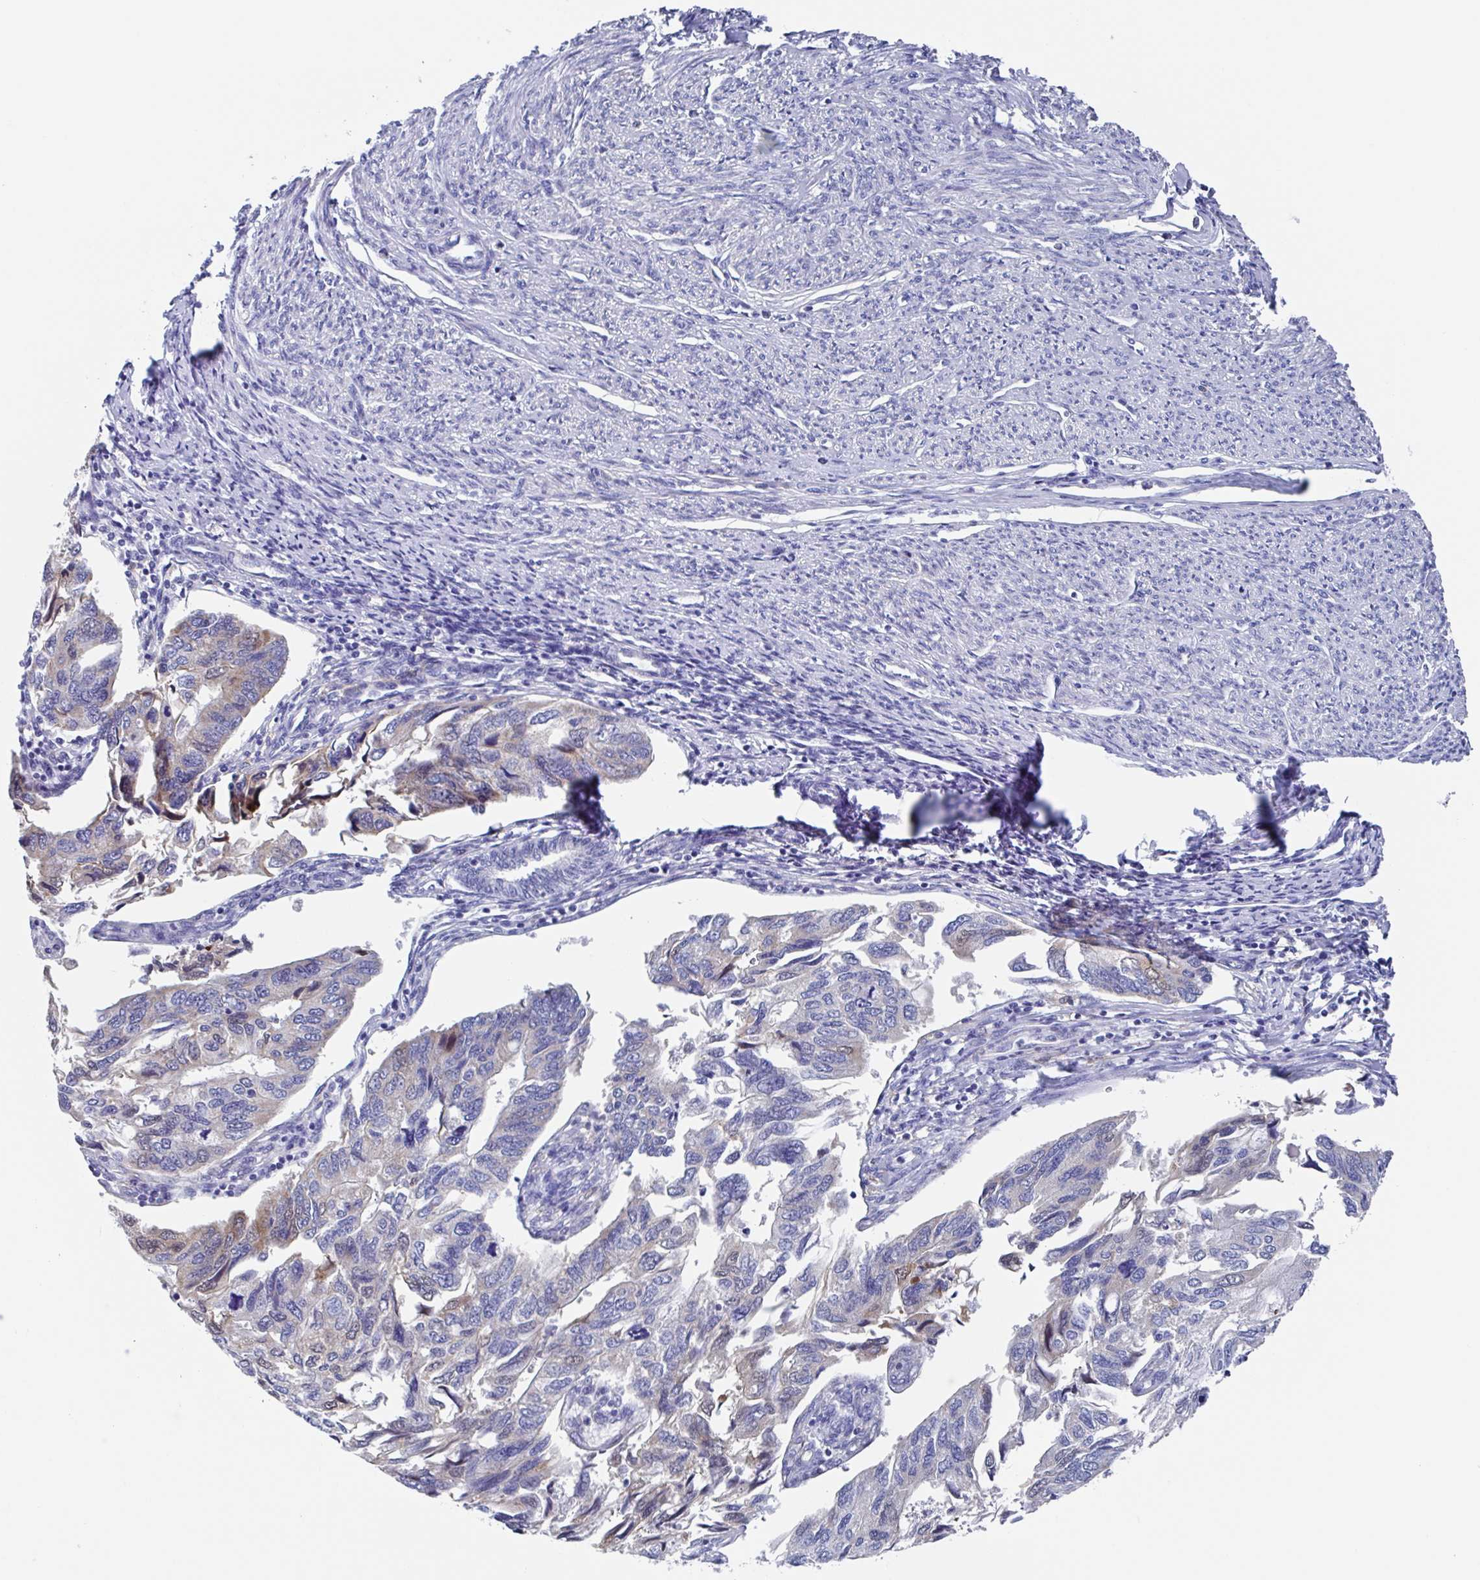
{"staining": {"intensity": "weak", "quantity": "<25%", "location": "cytoplasmic/membranous"}, "tissue": "endometrial cancer", "cell_type": "Tumor cells", "image_type": "cancer", "snomed": [{"axis": "morphology", "description": "Carcinoma, NOS"}, {"axis": "topography", "description": "Uterus"}], "caption": "Endometrial carcinoma stained for a protein using immunohistochemistry (IHC) demonstrates no staining tumor cells.", "gene": "FCGR3A", "patient": {"sex": "female", "age": 76}}